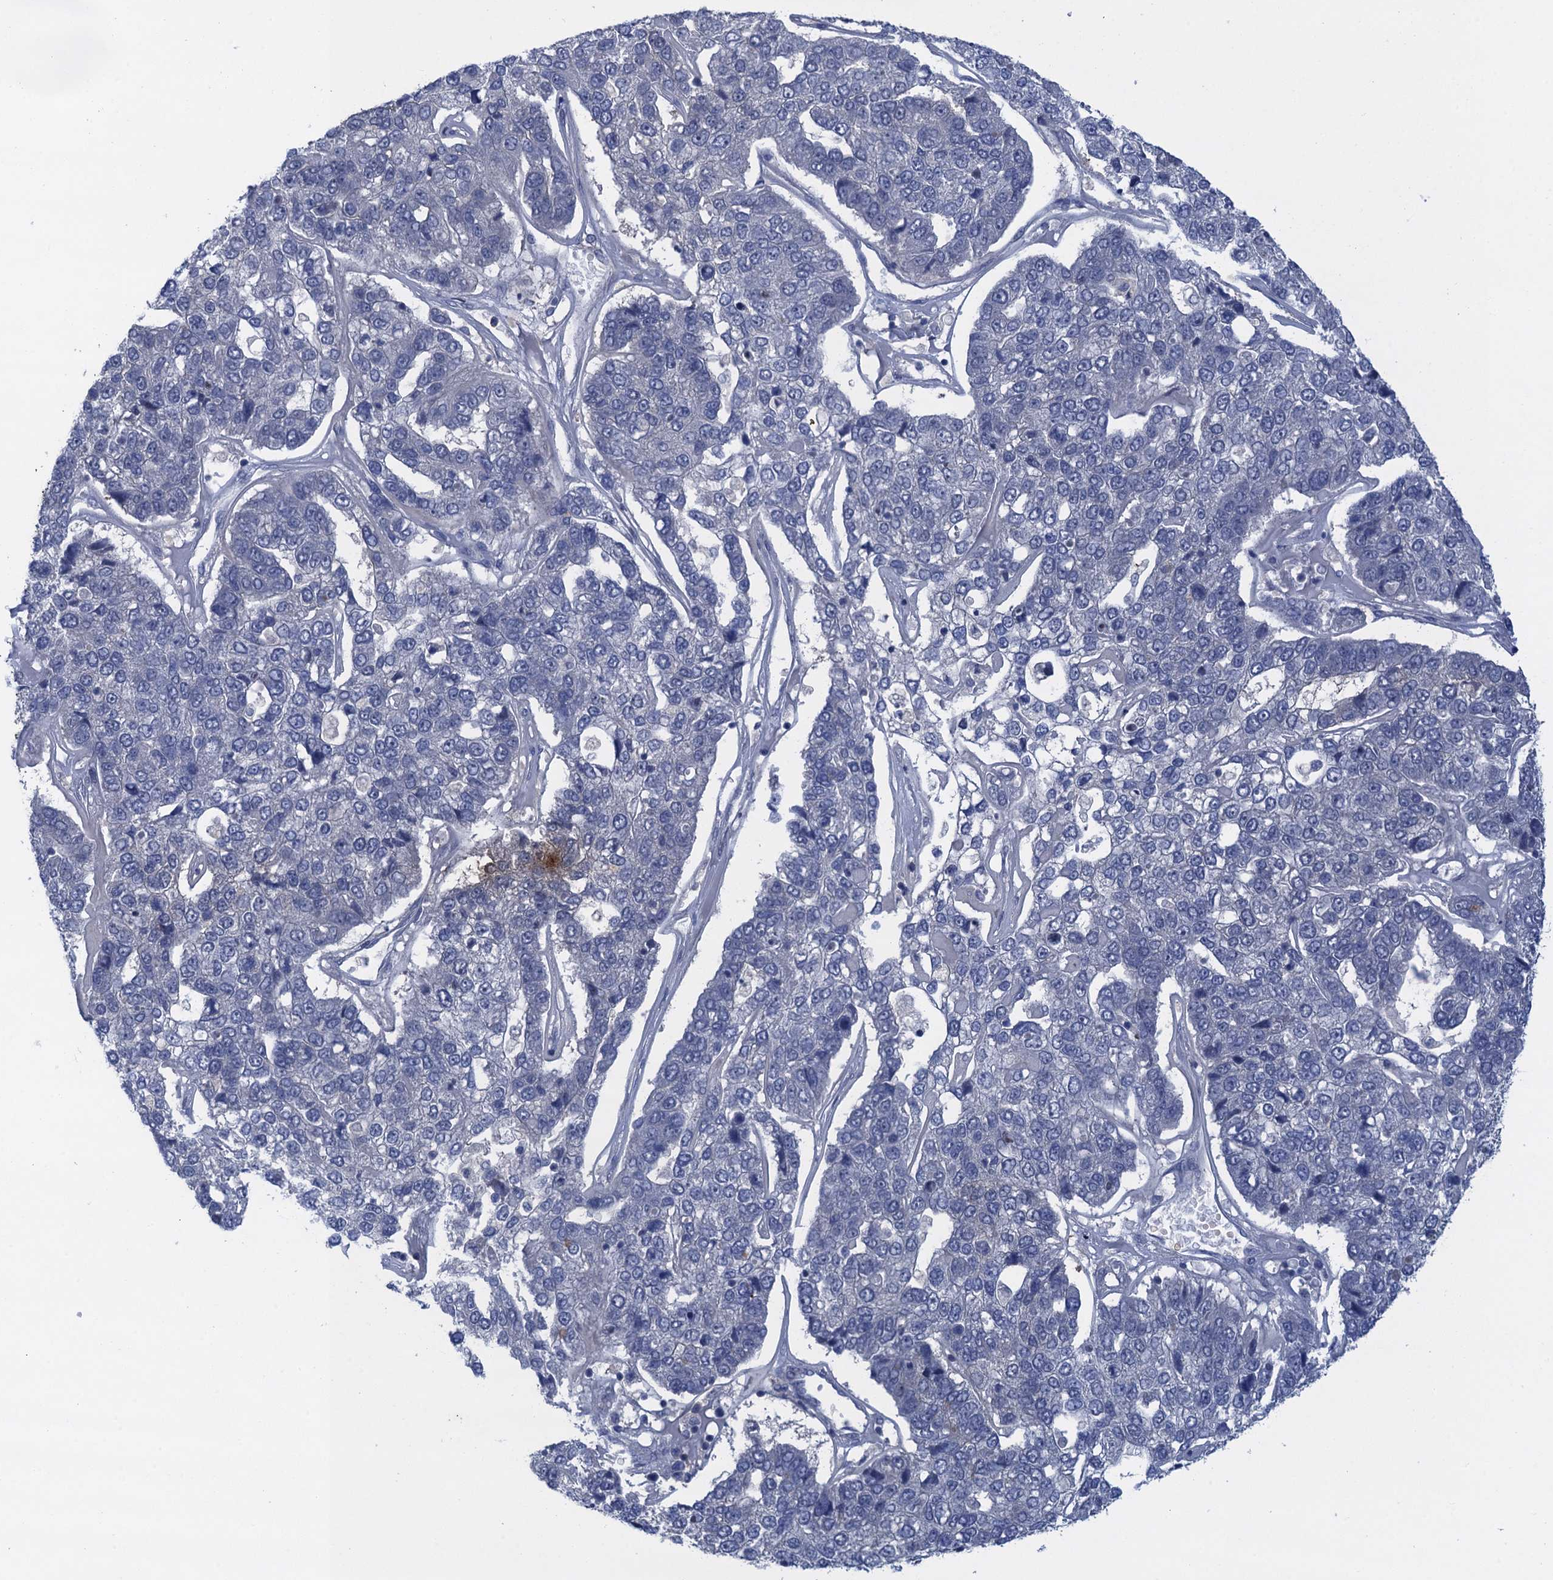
{"staining": {"intensity": "negative", "quantity": "none", "location": "none"}, "tissue": "pancreatic cancer", "cell_type": "Tumor cells", "image_type": "cancer", "snomed": [{"axis": "morphology", "description": "Adenocarcinoma, NOS"}, {"axis": "topography", "description": "Pancreas"}], "caption": "The image reveals no staining of tumor cells in adenocarcinoma (pancreatic).", "gene": "MRFAP1", "patient": {"sex": "female", "age": 61}}